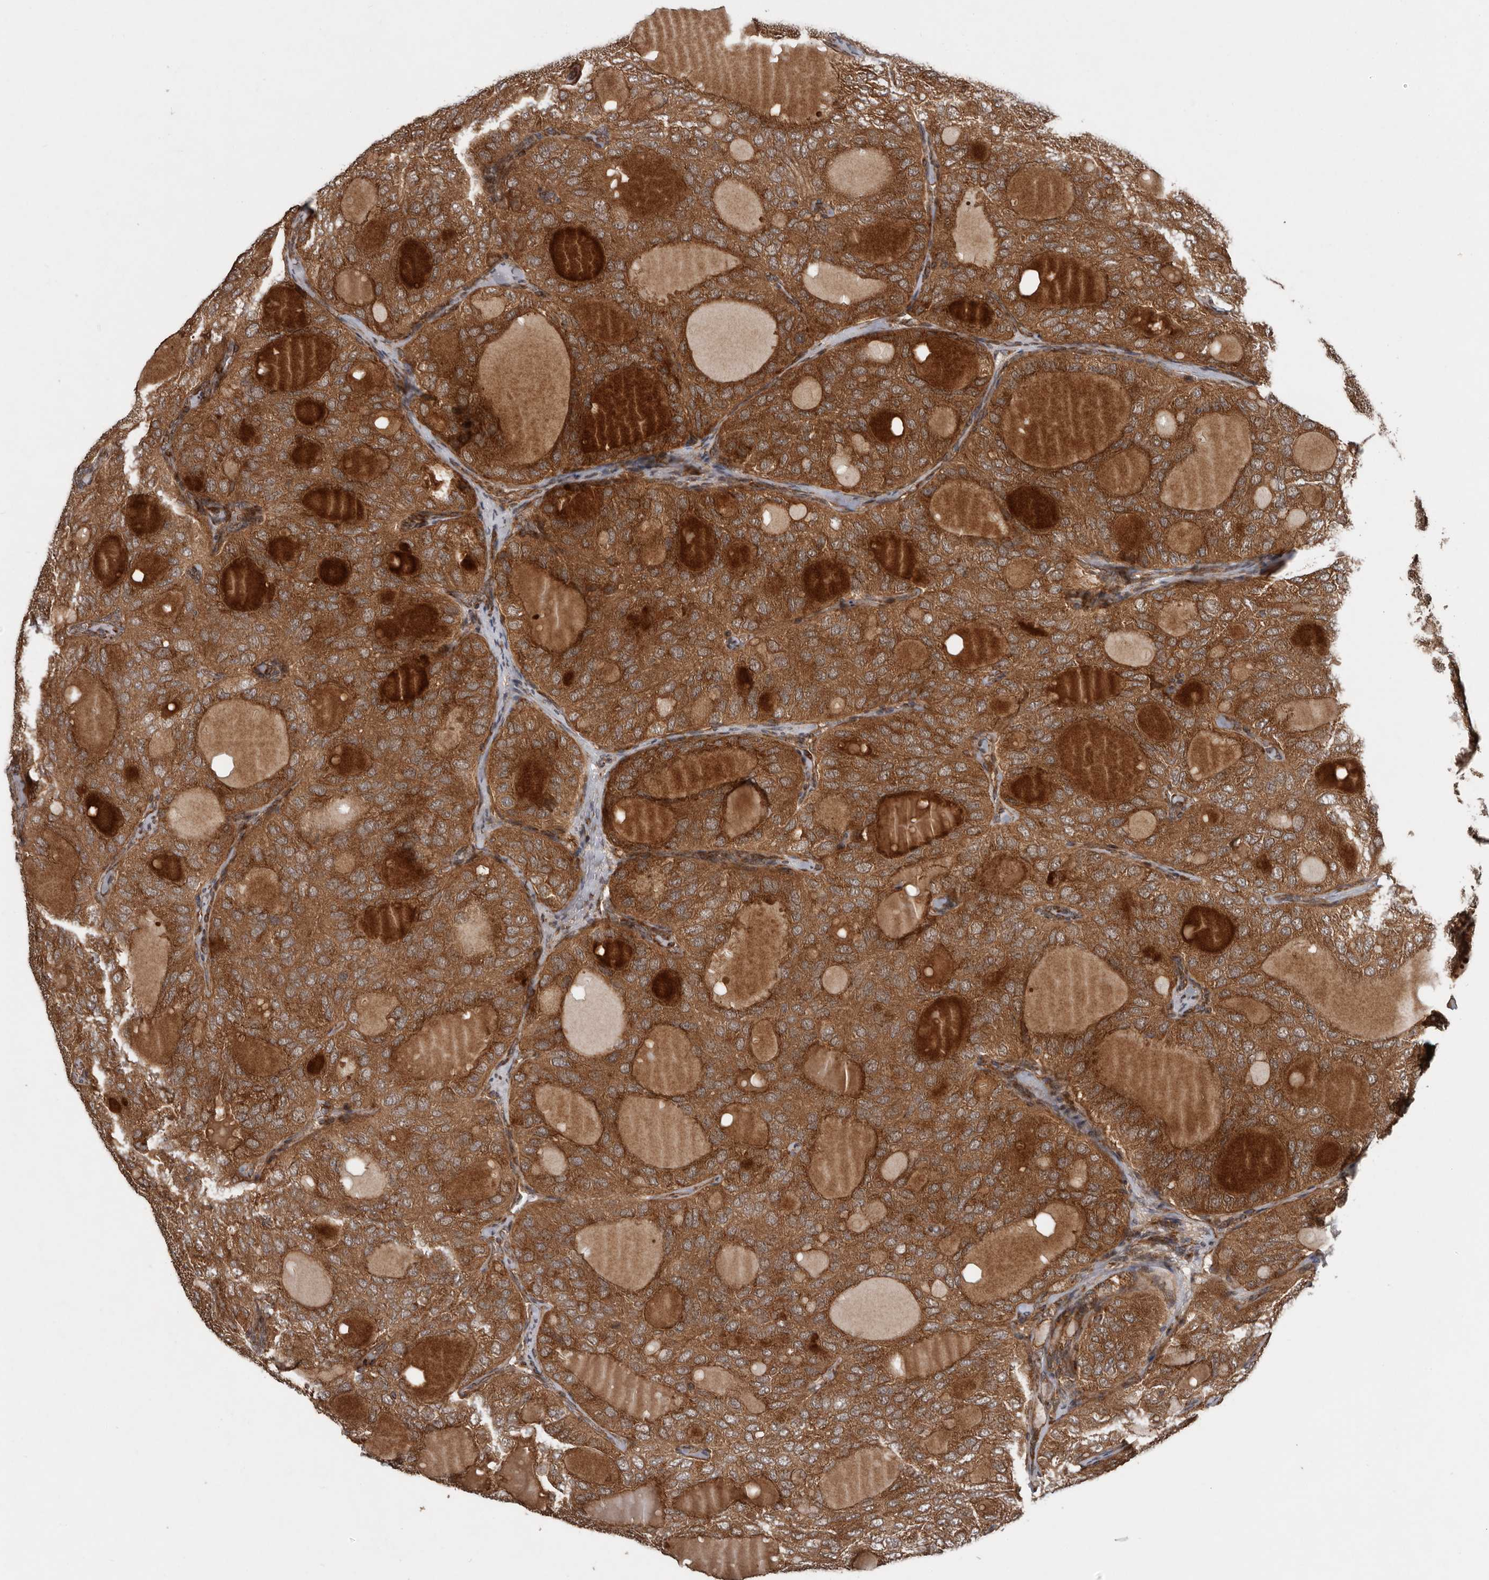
{"staining": {"intensity": "strong", "quantity": ">75%", "location": "cytoplasmic/membranous"}, "tissue": "thyroid cancer", "cell_type": "Tumor cells", "image_type": "cancer", "snomed": [{"axis": "morphology", "description": "Follicular adenoma carcinoma, NOS"}, {"axis": "topography", "description": "Thyroid gland"}], "caption": "This is an image of IHC staining of thyroid cancer (follicular adenoma carcinoma), which shows strong expression in the cytoplasmic/membranous of tumor cells.", "gene": "CCDC190", "patient": {"sex": "male", "age": 75}}